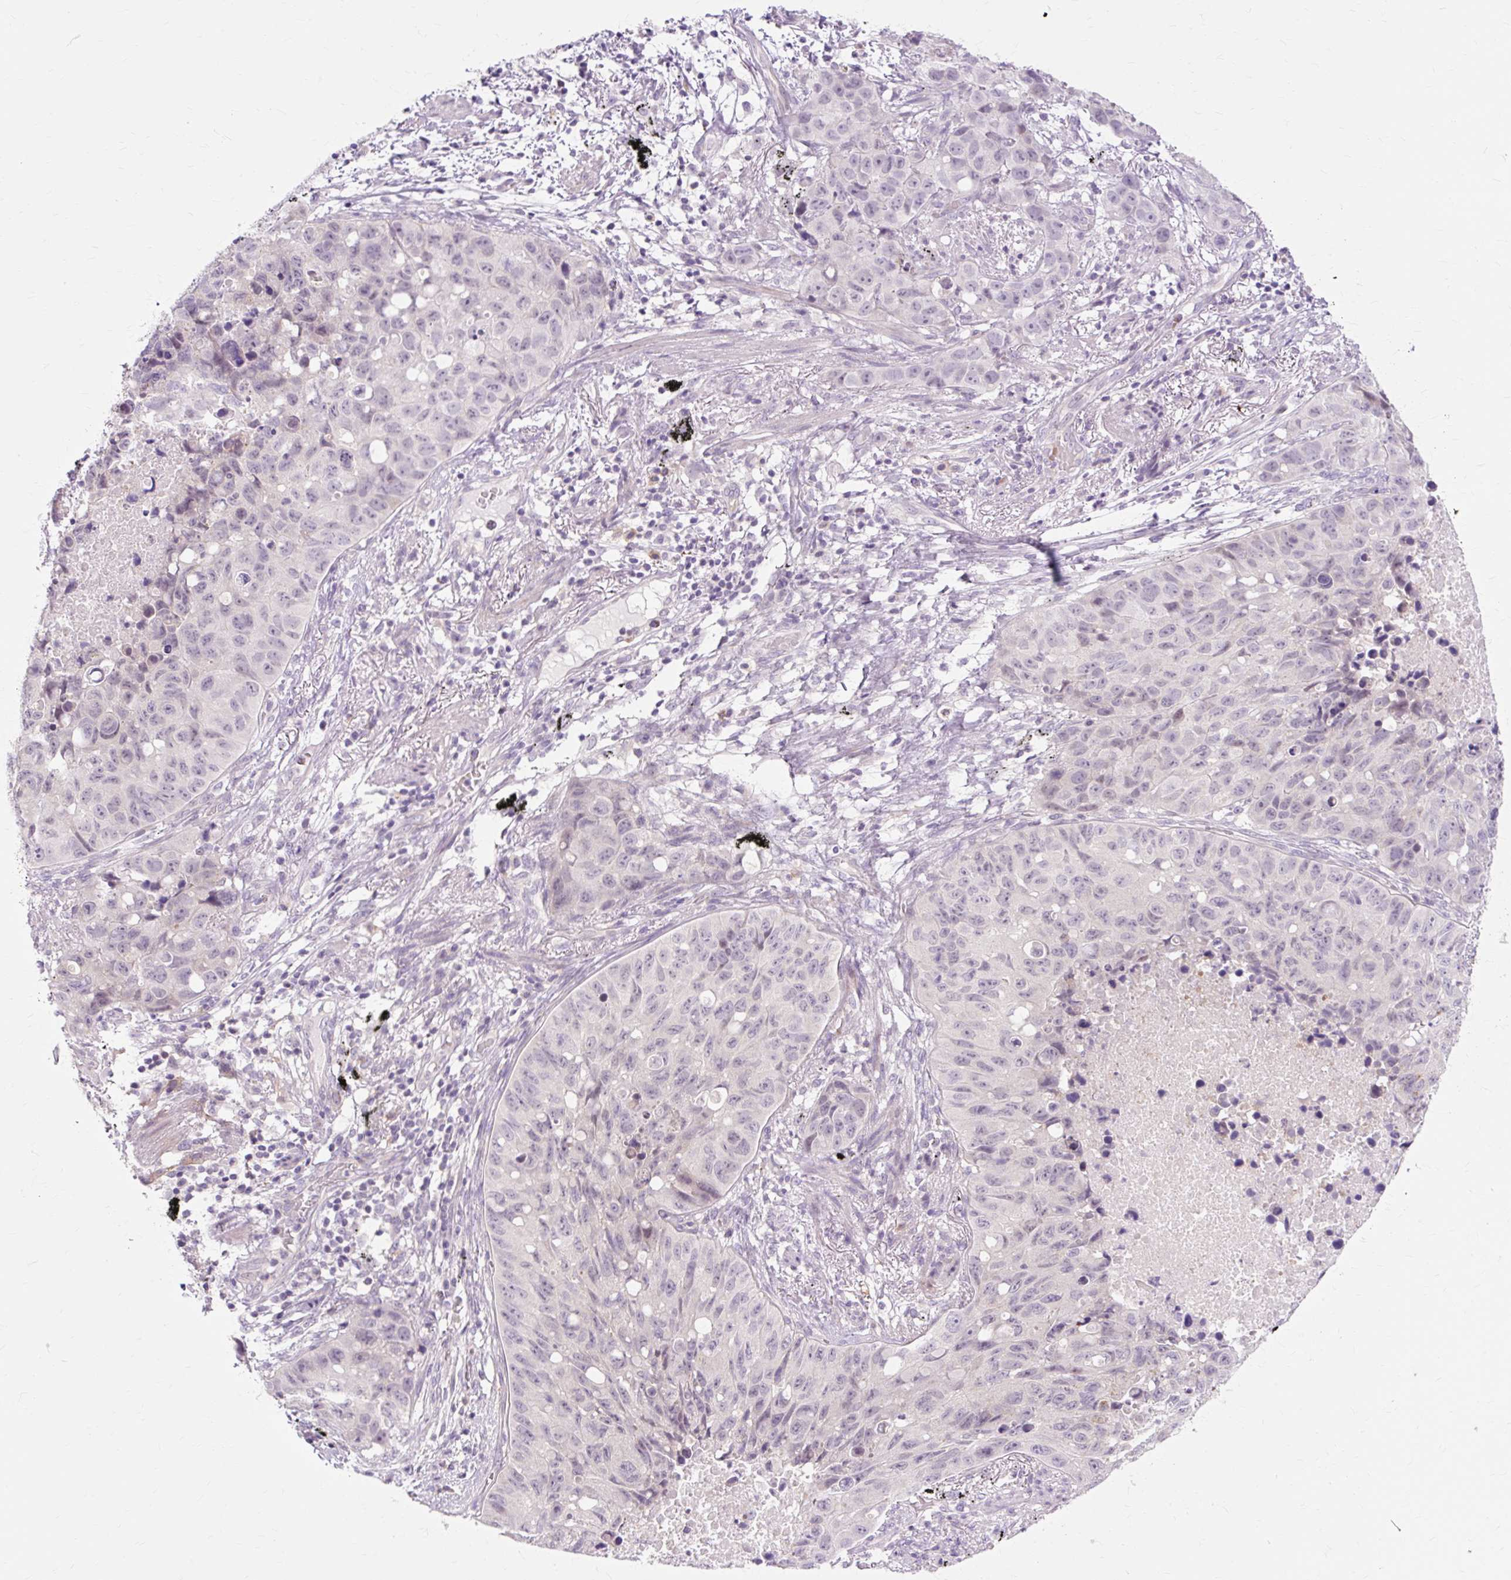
{"staining": {"intensity": "negative", "quantity": "none", "location": "none"}, "tissue": "lung cancer", "cell_type": "Tumor cells", "image_type": "cancer", "snomed": [{"axis": "morphology", "description": "Squamous cell carcinoma, NOS"}, {"axis": "topography", "description": "Lung"}], "caption": "This histopathology image is of lung cancer (squamous cell carcinoma) stained with IHC to label a protein in brown with the nuclei are counter-stained blue. There is no staining in tumor cells.", "gene": "ZNF35", "patient": {"sex": "male", "age": 60}}